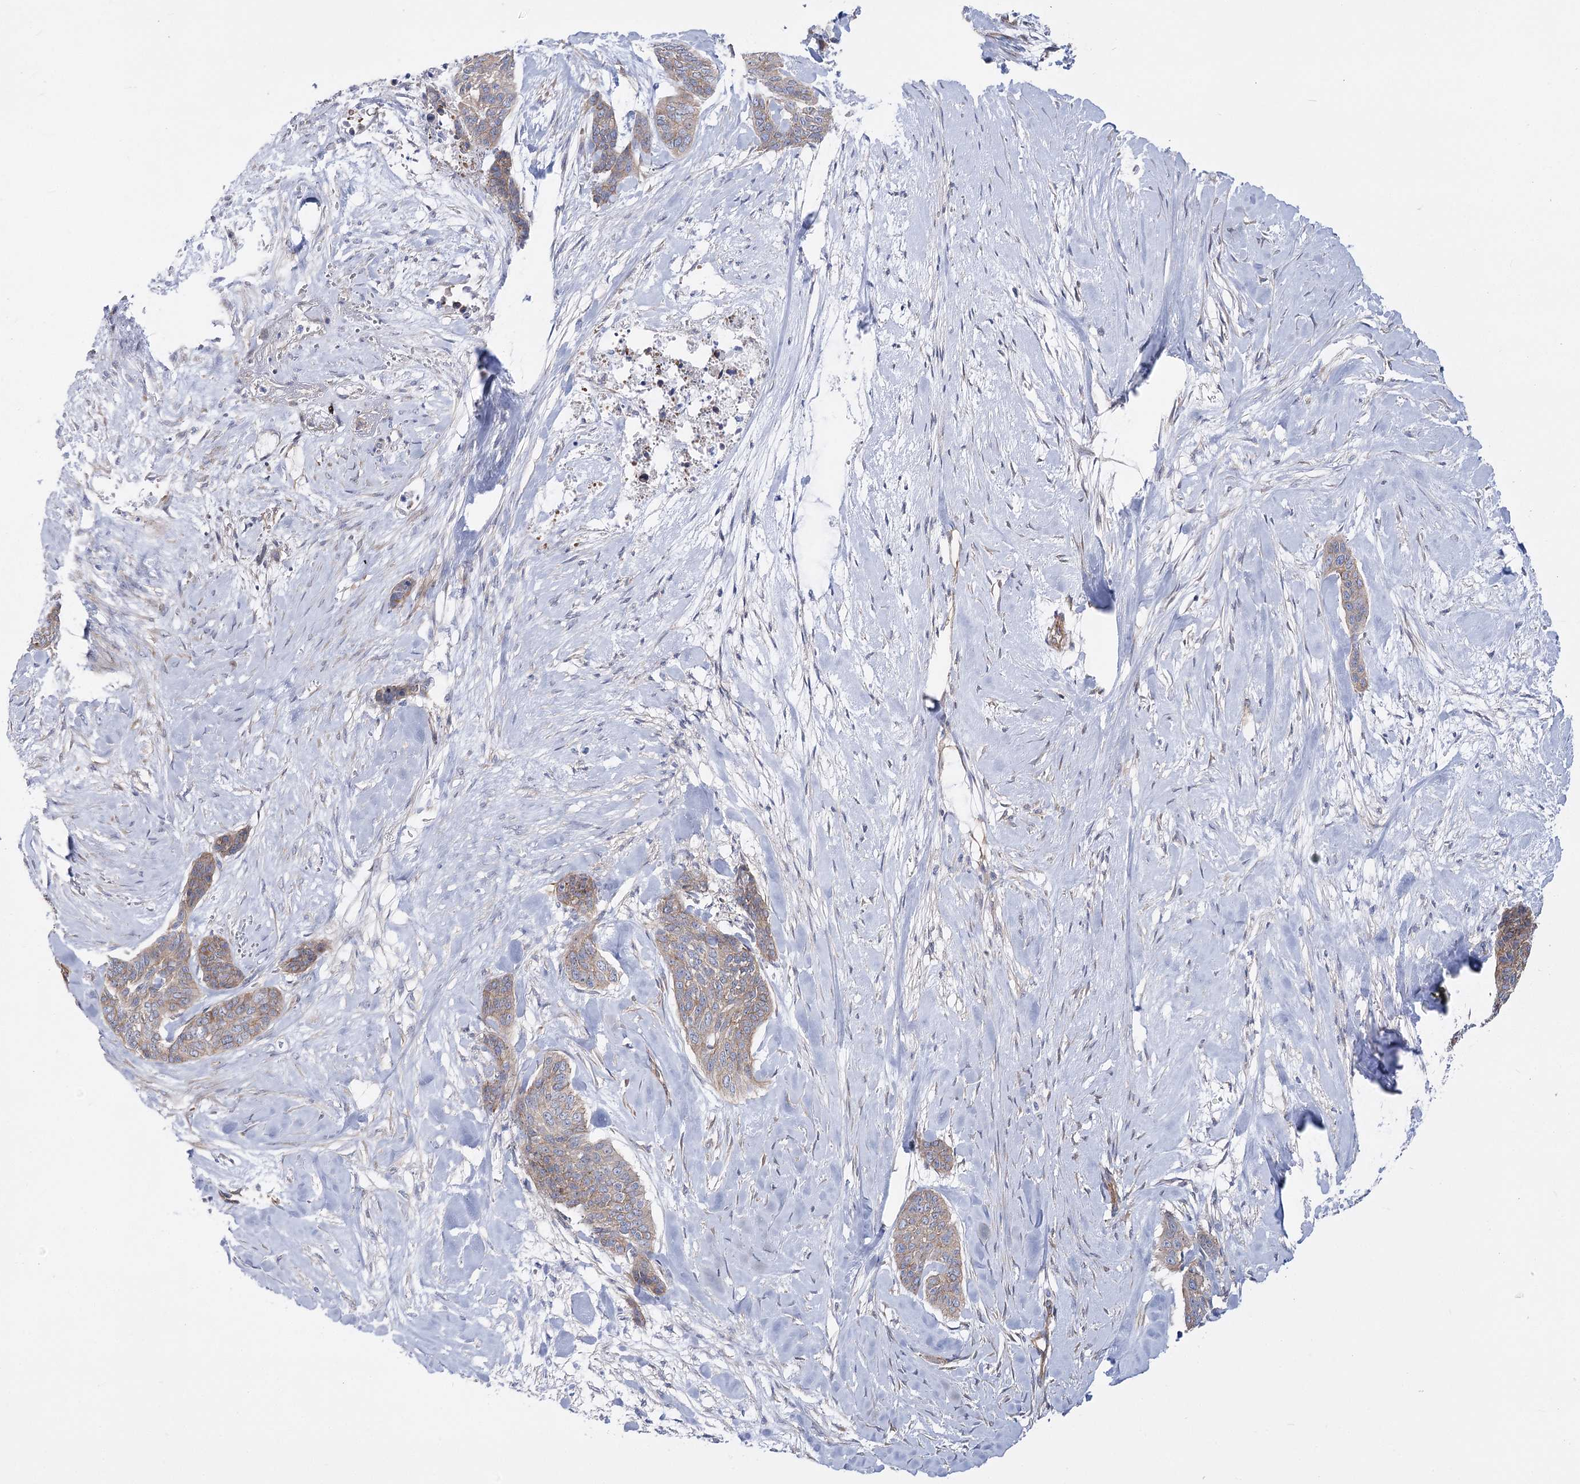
{"staining": {"intensity": "weak", "quantity": "<25%", "location": "cytoplasmic/membranous"}, "tissue": "skin cancer", "cell_type": "Tumor cells", "image_type": "cancer", "snomed": [{"axis": "morphology", "description": "Basal cell carcinoma"}, {"axis": "topography", "description": "Skin"}], "caption": "Protein analysis of skin cancer displays no significant staining in tumor cells. (DAB immunohistochemistry (IHC) with hematoxylin counter stain).", "gene": "PLEKHA5", "patient": {"sex": "female", "age": 64}}